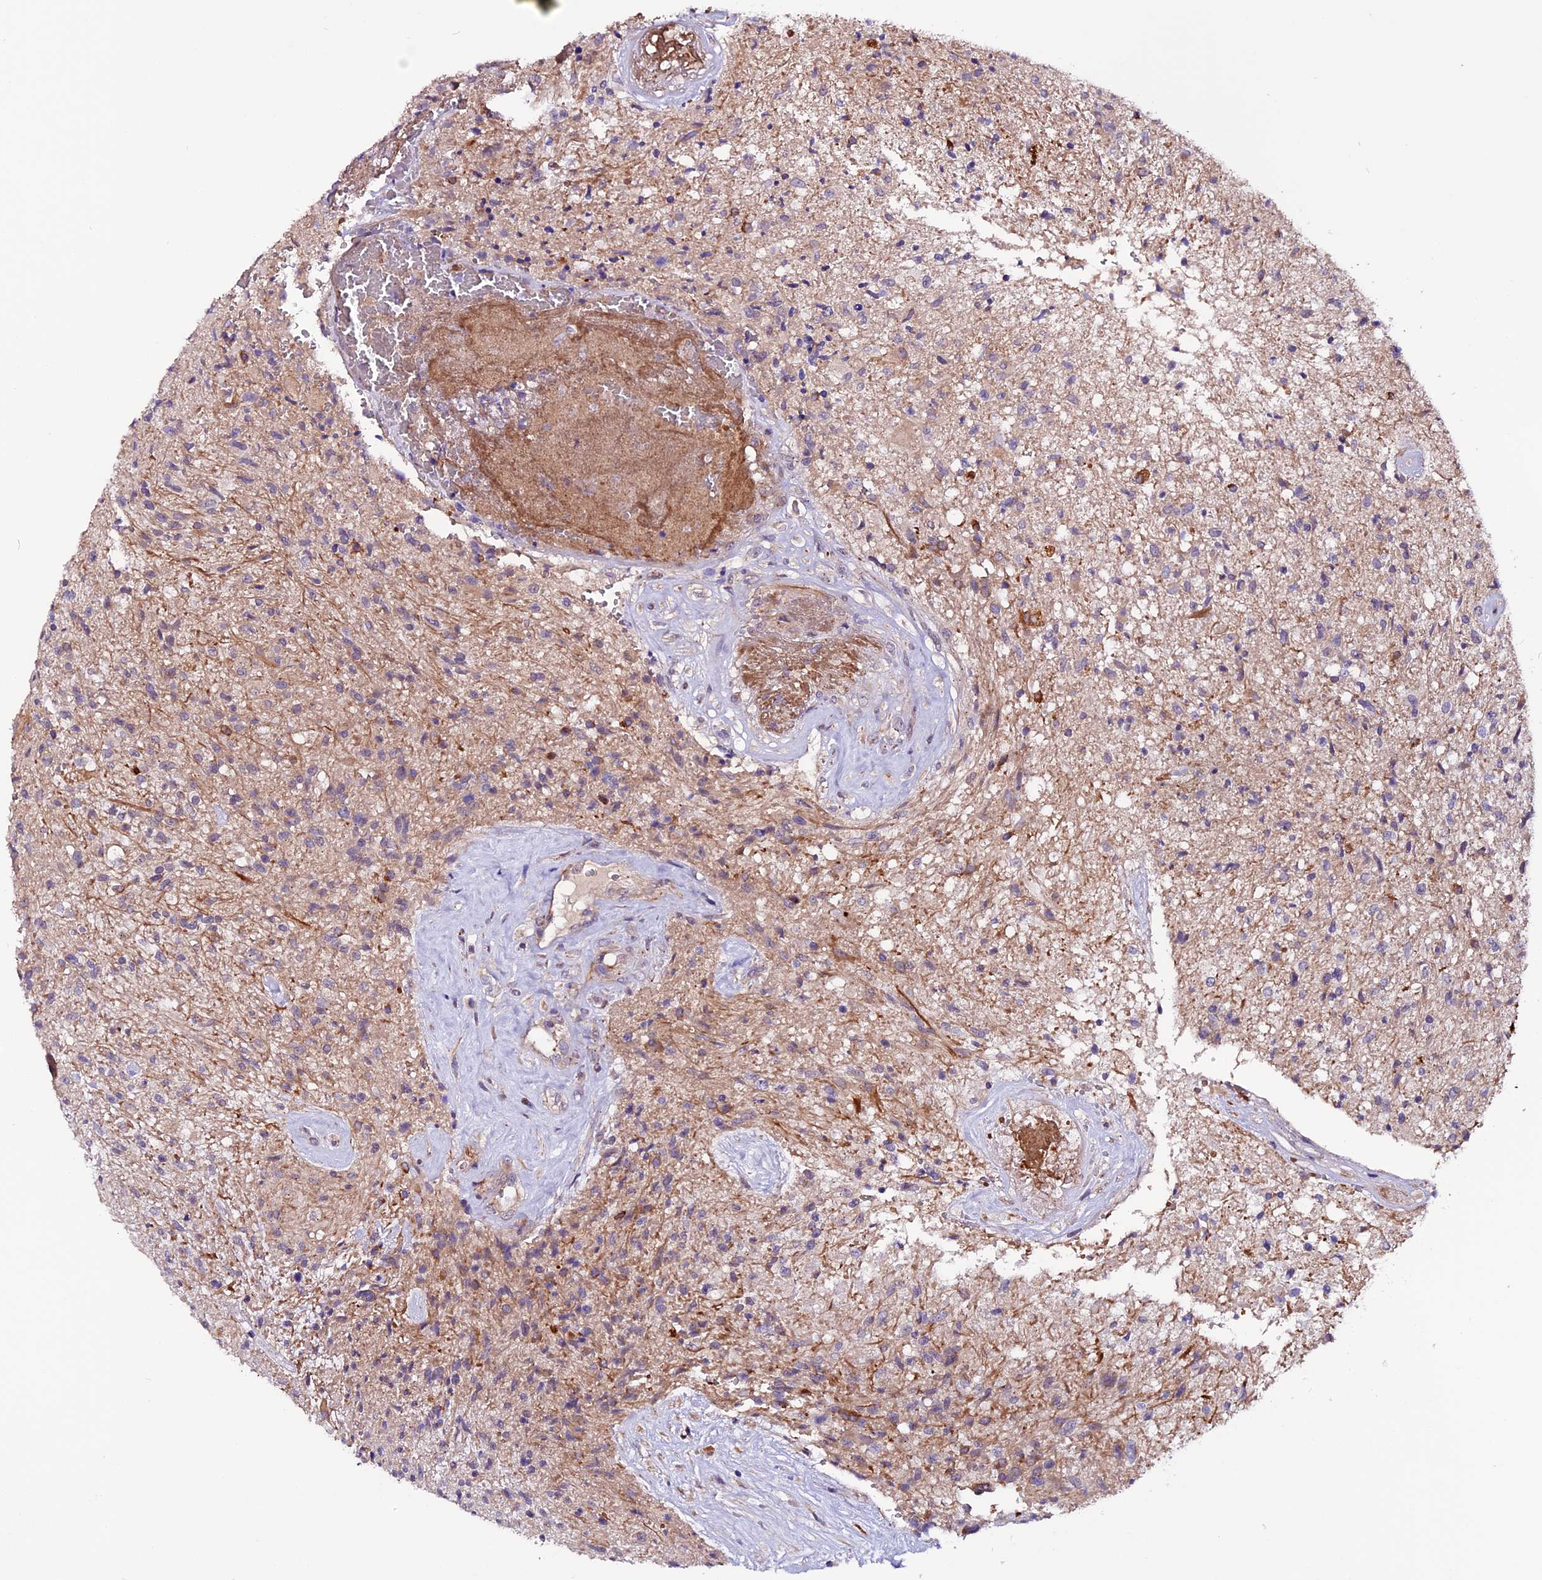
{"staining": {"intensity": "negative", "quantity": "none", "location": "none"}, "tissue": "glioma", "cell_type": "Tumor cells", "image_type": "cancer", "snomed": [{"axis": "morphology", "description": "Glioma, malignant, High grade"}, {"axis": "topography", "description": "Brain"}], "caption": "Immunohistochemistry (IHC) photomicrograph of human glioma stained for a protein (brown), which displays no staining in tumor cells.", "gene": "RINL", "patient": {"sex": "male", "age": 56}}